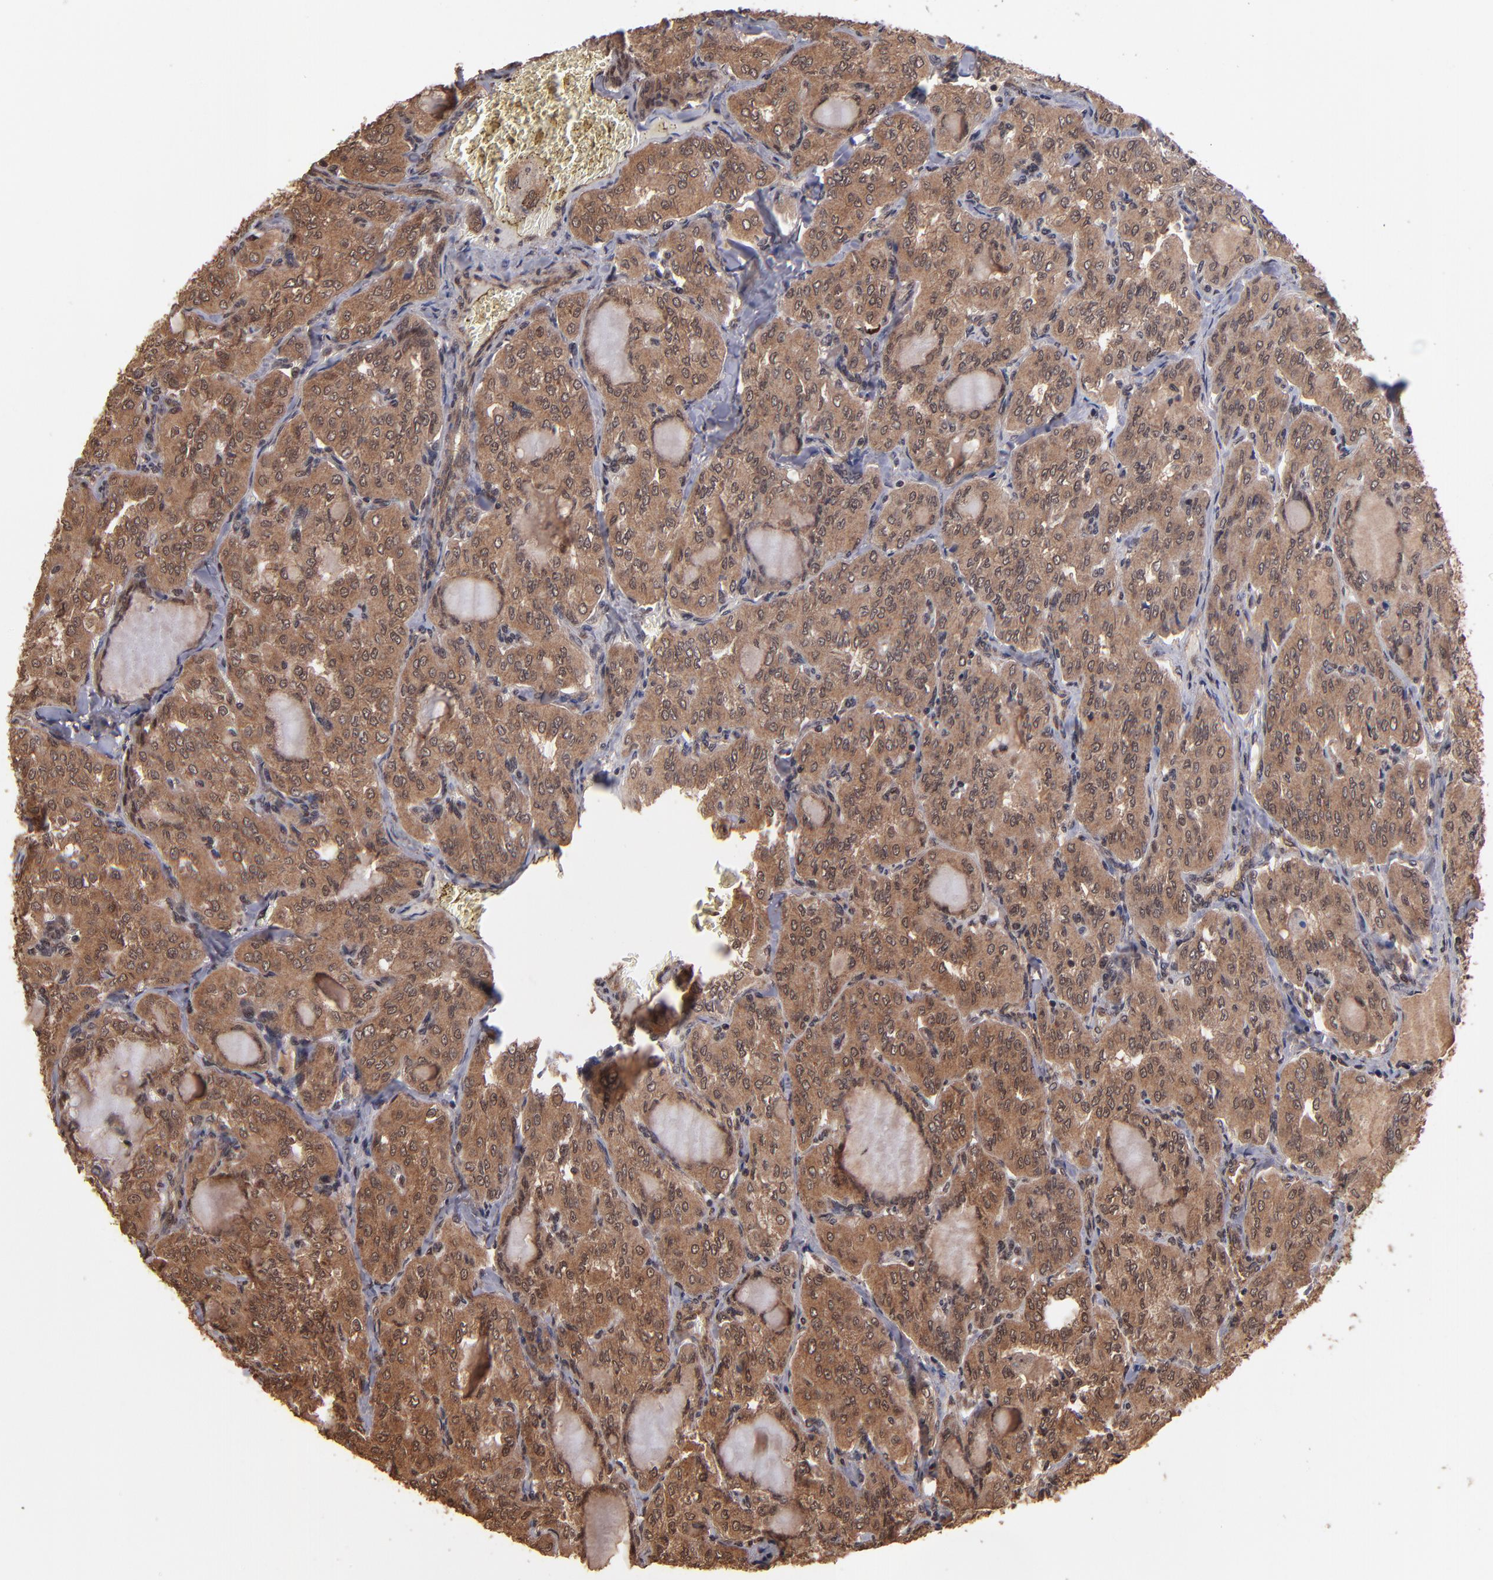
{"staining": {"intensity": "strong", "quantity": ">75%", "location": "cytoplasmic/membranous"}, "tissue": "thyroid cancer", "cell_type": "Tumor cells", "image_type": "cancer", "snomed": [{"axis": "morphology", "description": "Papillary adenocarcinoma, NOS"}, {"axis": "topography", "description": "Thyroid gland"}], "caption": "Immunohistochemical staining of human papillary adenocarcinoma (thyroid) reveals high levels of strong cytoplasmic/membranous protein positivity in about >75% of tumor cells.", "gene": "NFE2L2", "patient": {"sex": "male", "age": 20}}